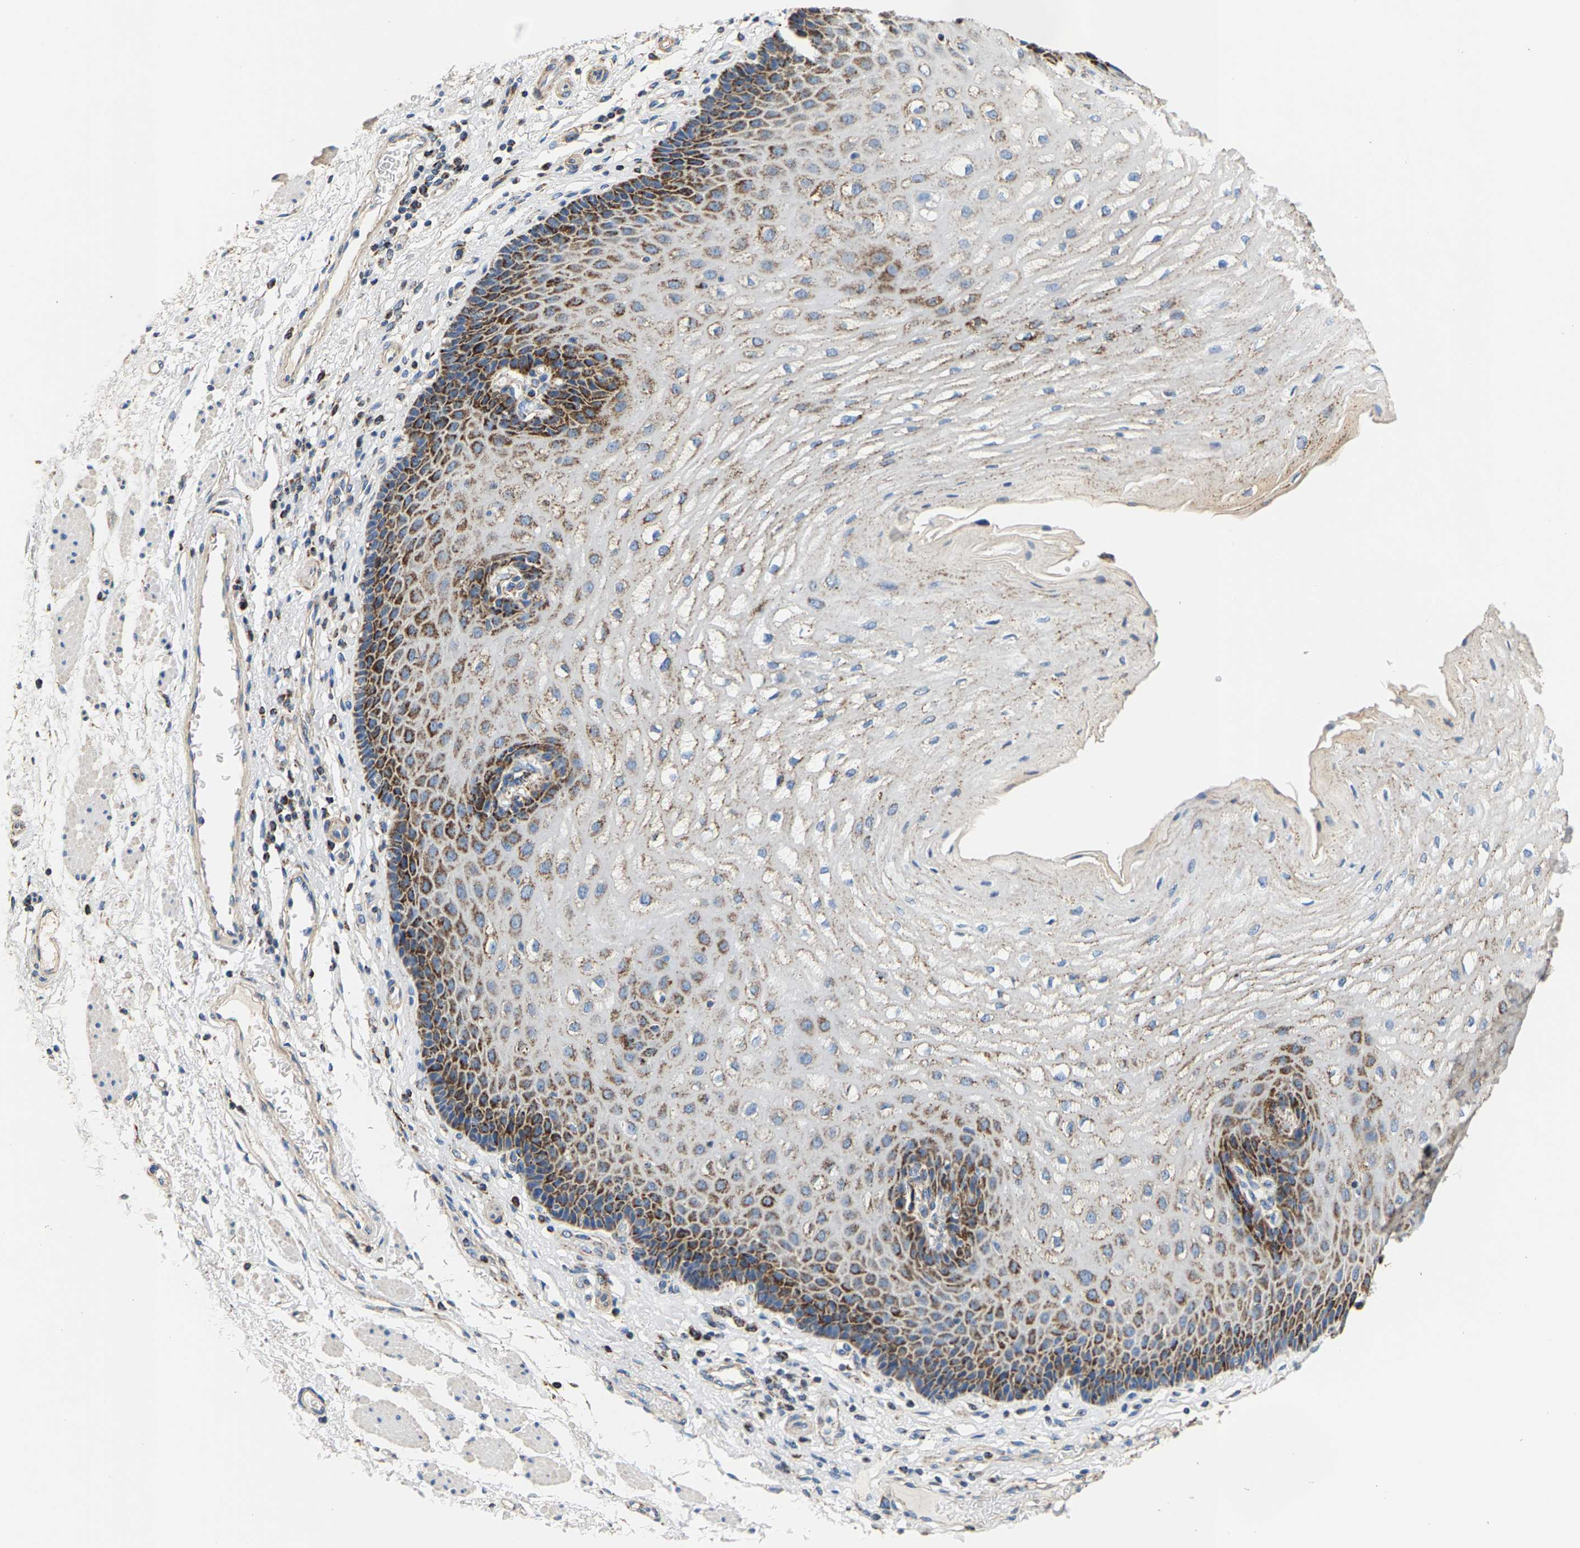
{"staining": {"intensity": "moderate", "quantity": ">75%", "location": "cytoplasmic/membranous"}, "tissue": "esophagus", "cell_type": "Squamous epithelial cells", "image_type": "normal", "snomed": [{"axis": "morphology", "description": "Normal tissue, NOS"}, {"axis": "topography", "description": "Esophagus"}], "caption": "Esophagus stained for a protein (brown) demonstrates moderate cytoplasmic/membranous positive staining in approximately >75% of squamous epithelial cells.", "gene": "SHMT2", "patient": {"sex": "male", "age": 54}}